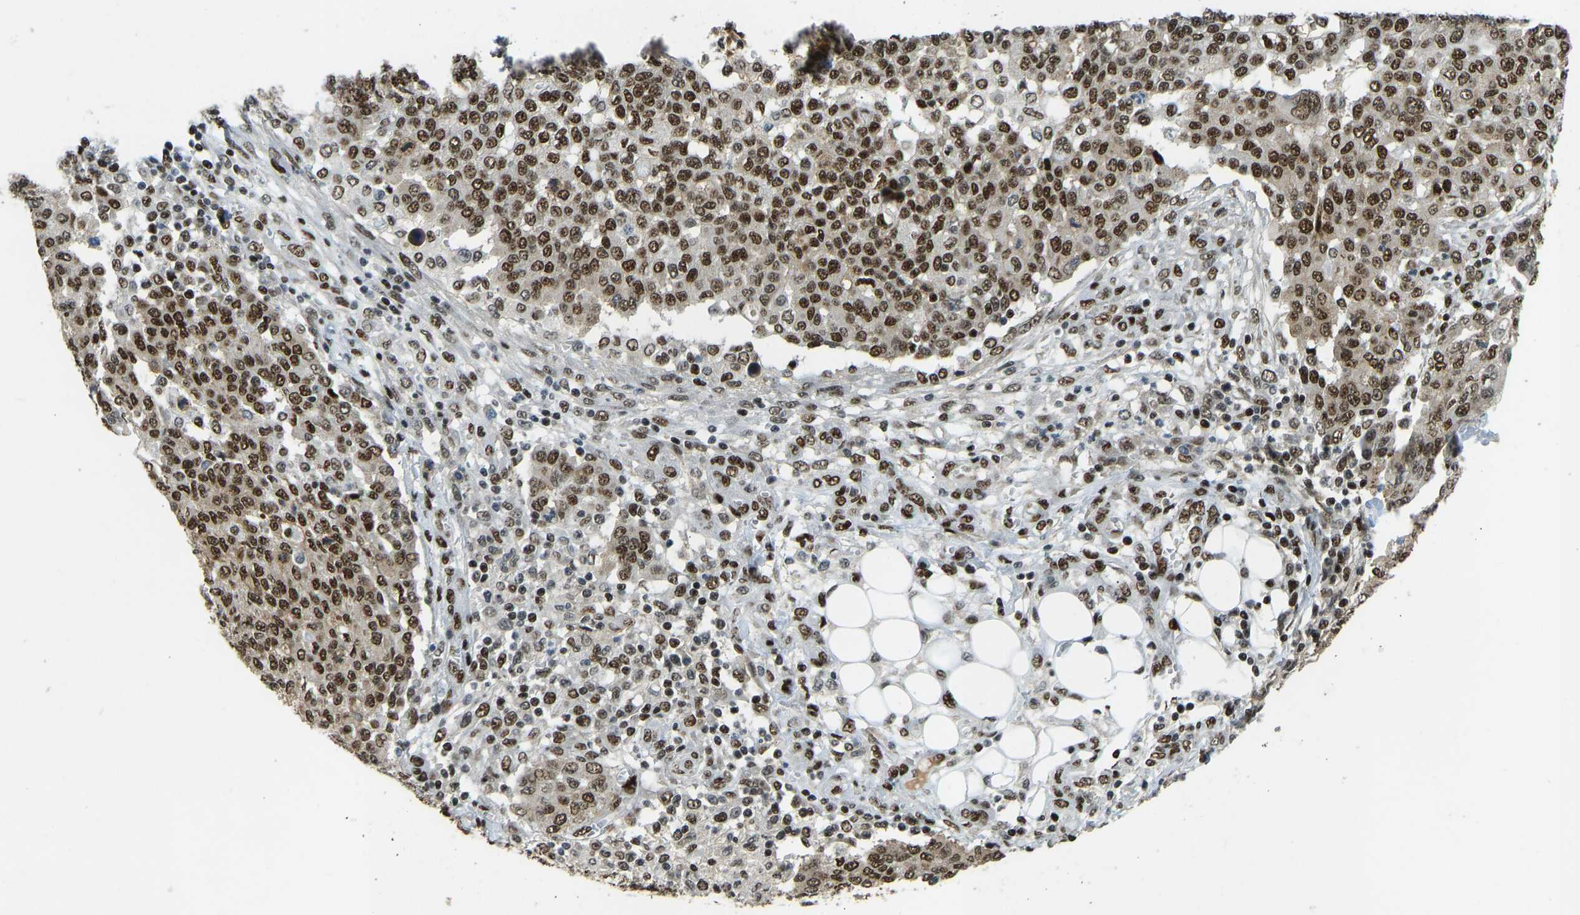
{"staining": {"intensity": "strong", "quantity": ">75%", "location": "nuclear"}, "tissue": "ovarian cancer", "cell_type": "Tumor cells", "image_type": "cancer", "snomed": [{"axis": "morphology", "description": "Cystadenocarcinoma, serous, NOS"}, {"axis": "topography", "description": "Soft tissue"}, {"axis": "topography", "description": "Ovary"}], "caption": "Ovarian cancer stained for a protein (brown) displays strong nuclear positive staining in about >75% of tumor cells.", "gene": "FOXK1", "patient": {"sex": "female", "age": 57}}